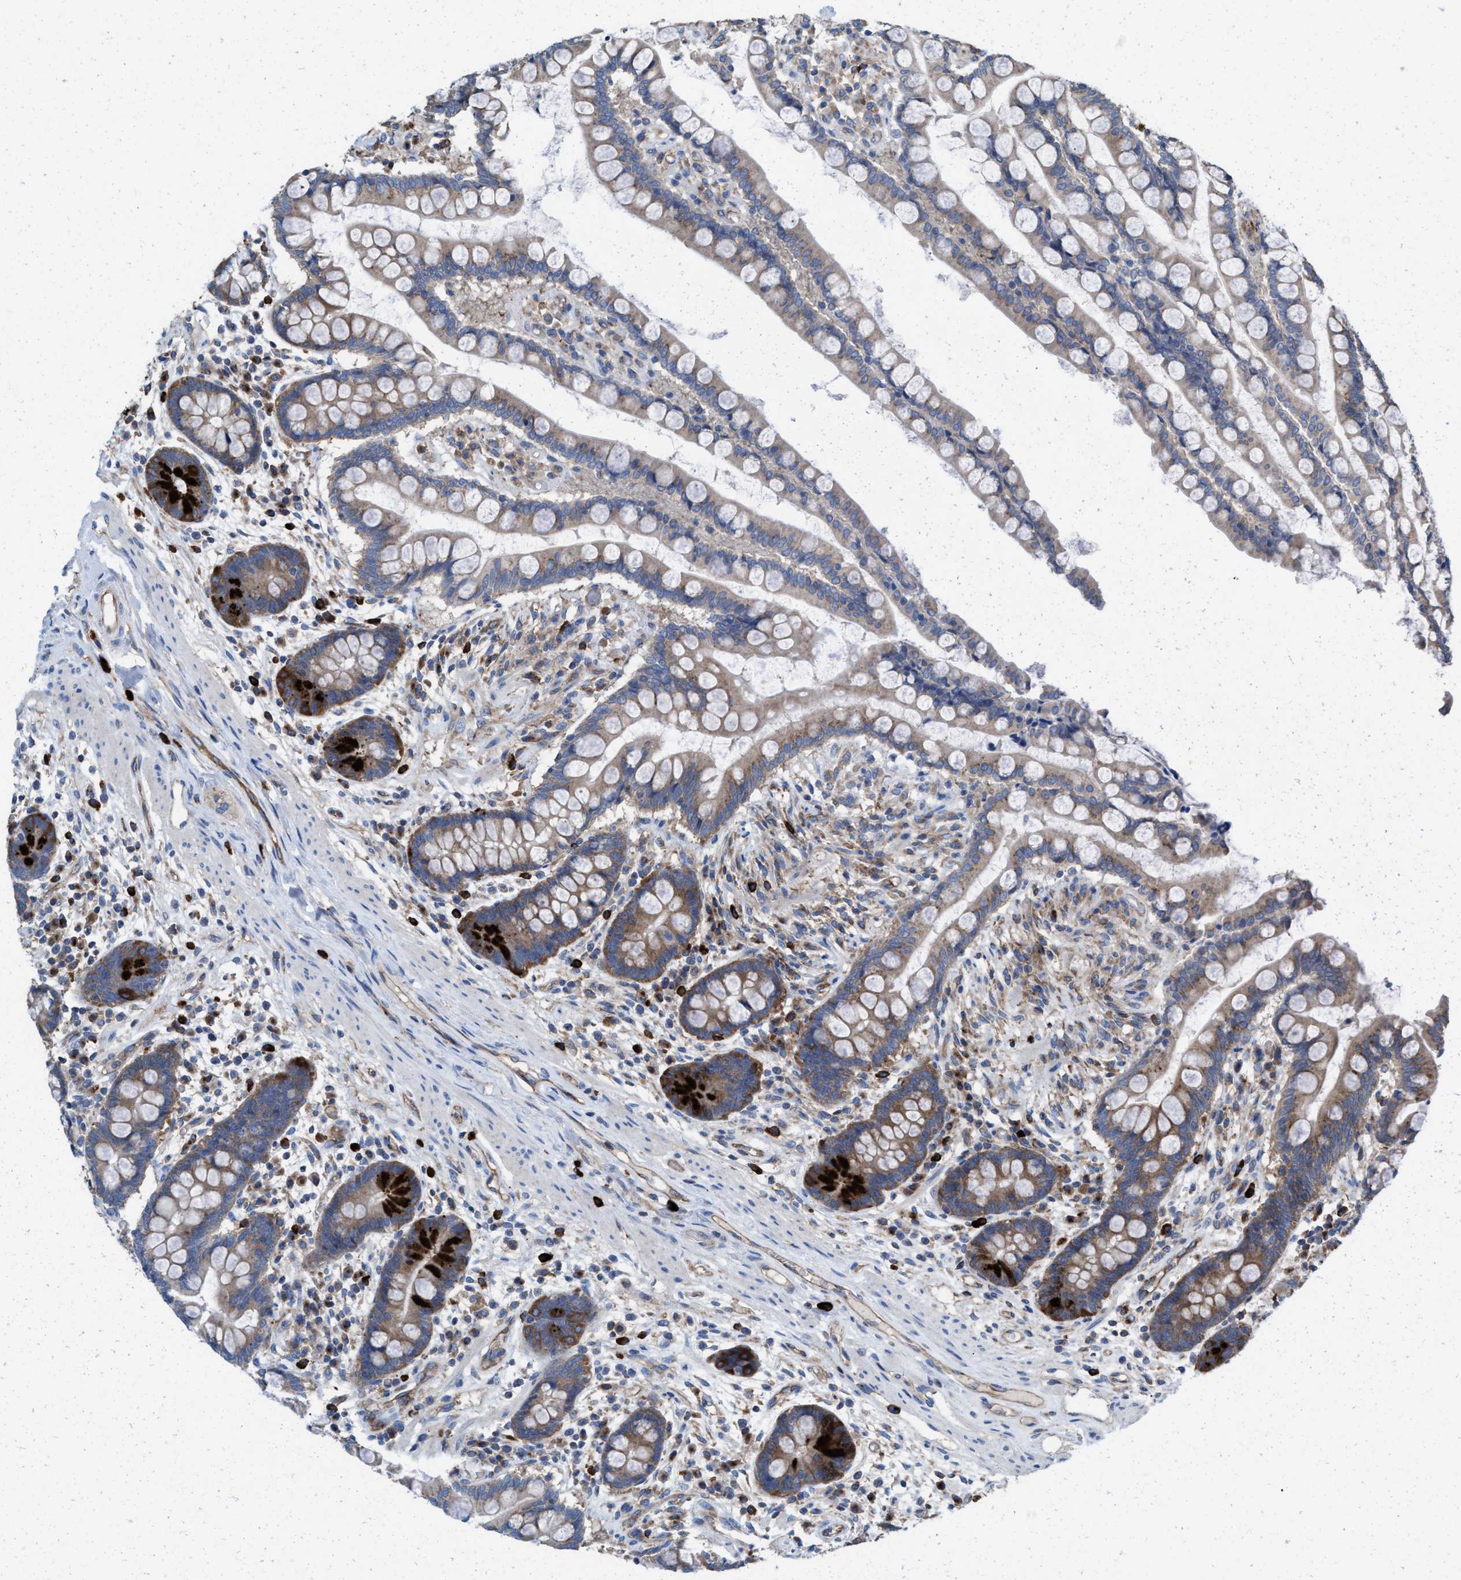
{"staining": {"intensity": "negative", "quantity": "none", "location": "none"}, "tissue": "colon", "cell_type": "Endothelial cells", "image_type": "normal", "snomed": [{"axis": "morphology", "description": "Normal tissue, NOS"}, {"axis": "topography", "description": "Colon"}], "caption": "Photomicrograph shows no protein positivity in endothelial cells of normal colon. (Brightfield microscopy of DAB (3,3'-diaminobenzidine) immunohistochemistry (IHC) at high magnification).", "gene": "NYAP1", "patient": {"sex": "male", "age": 73}}